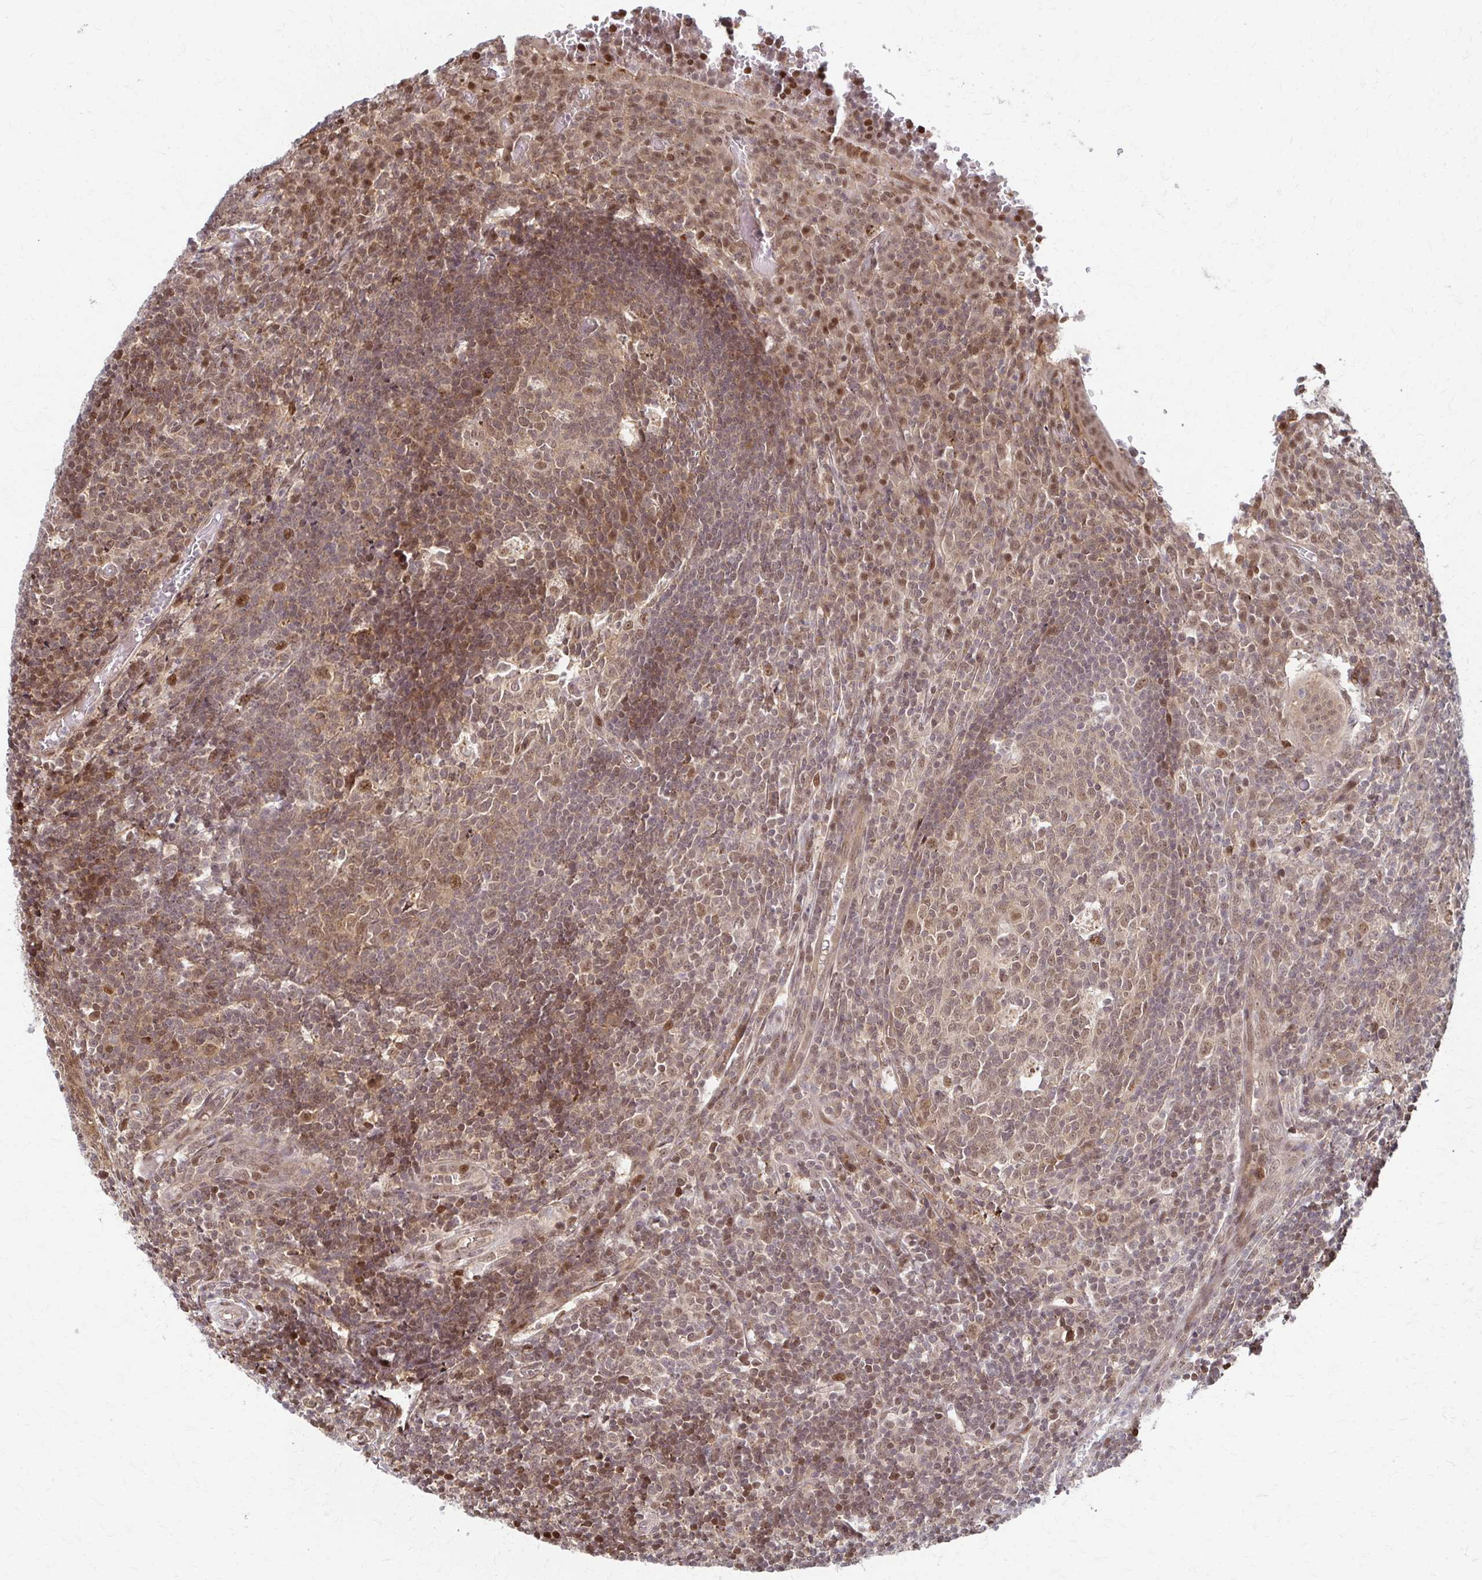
{"staining": {"intensity": "moderate", "quantity": ">75%", "location": "cytoplasmic/membranous,nuclear"}, "tissue": "appendix", "cell_type": "Glandular cells", "image_type": "normal", "snomed": [{"axis": "morphology", "description": "Normal tissue, NOS"}, {"axis": "topography", "description": "Appendix"}], "caption": "The micrograph displays staining of benign appendix, revealing moderate cytoplasmic/membranous,nuclear protein positivity (brown color) within glandular cells.", "gene": "PSMD7", "patient": {"sex": "male", "age": 18}}